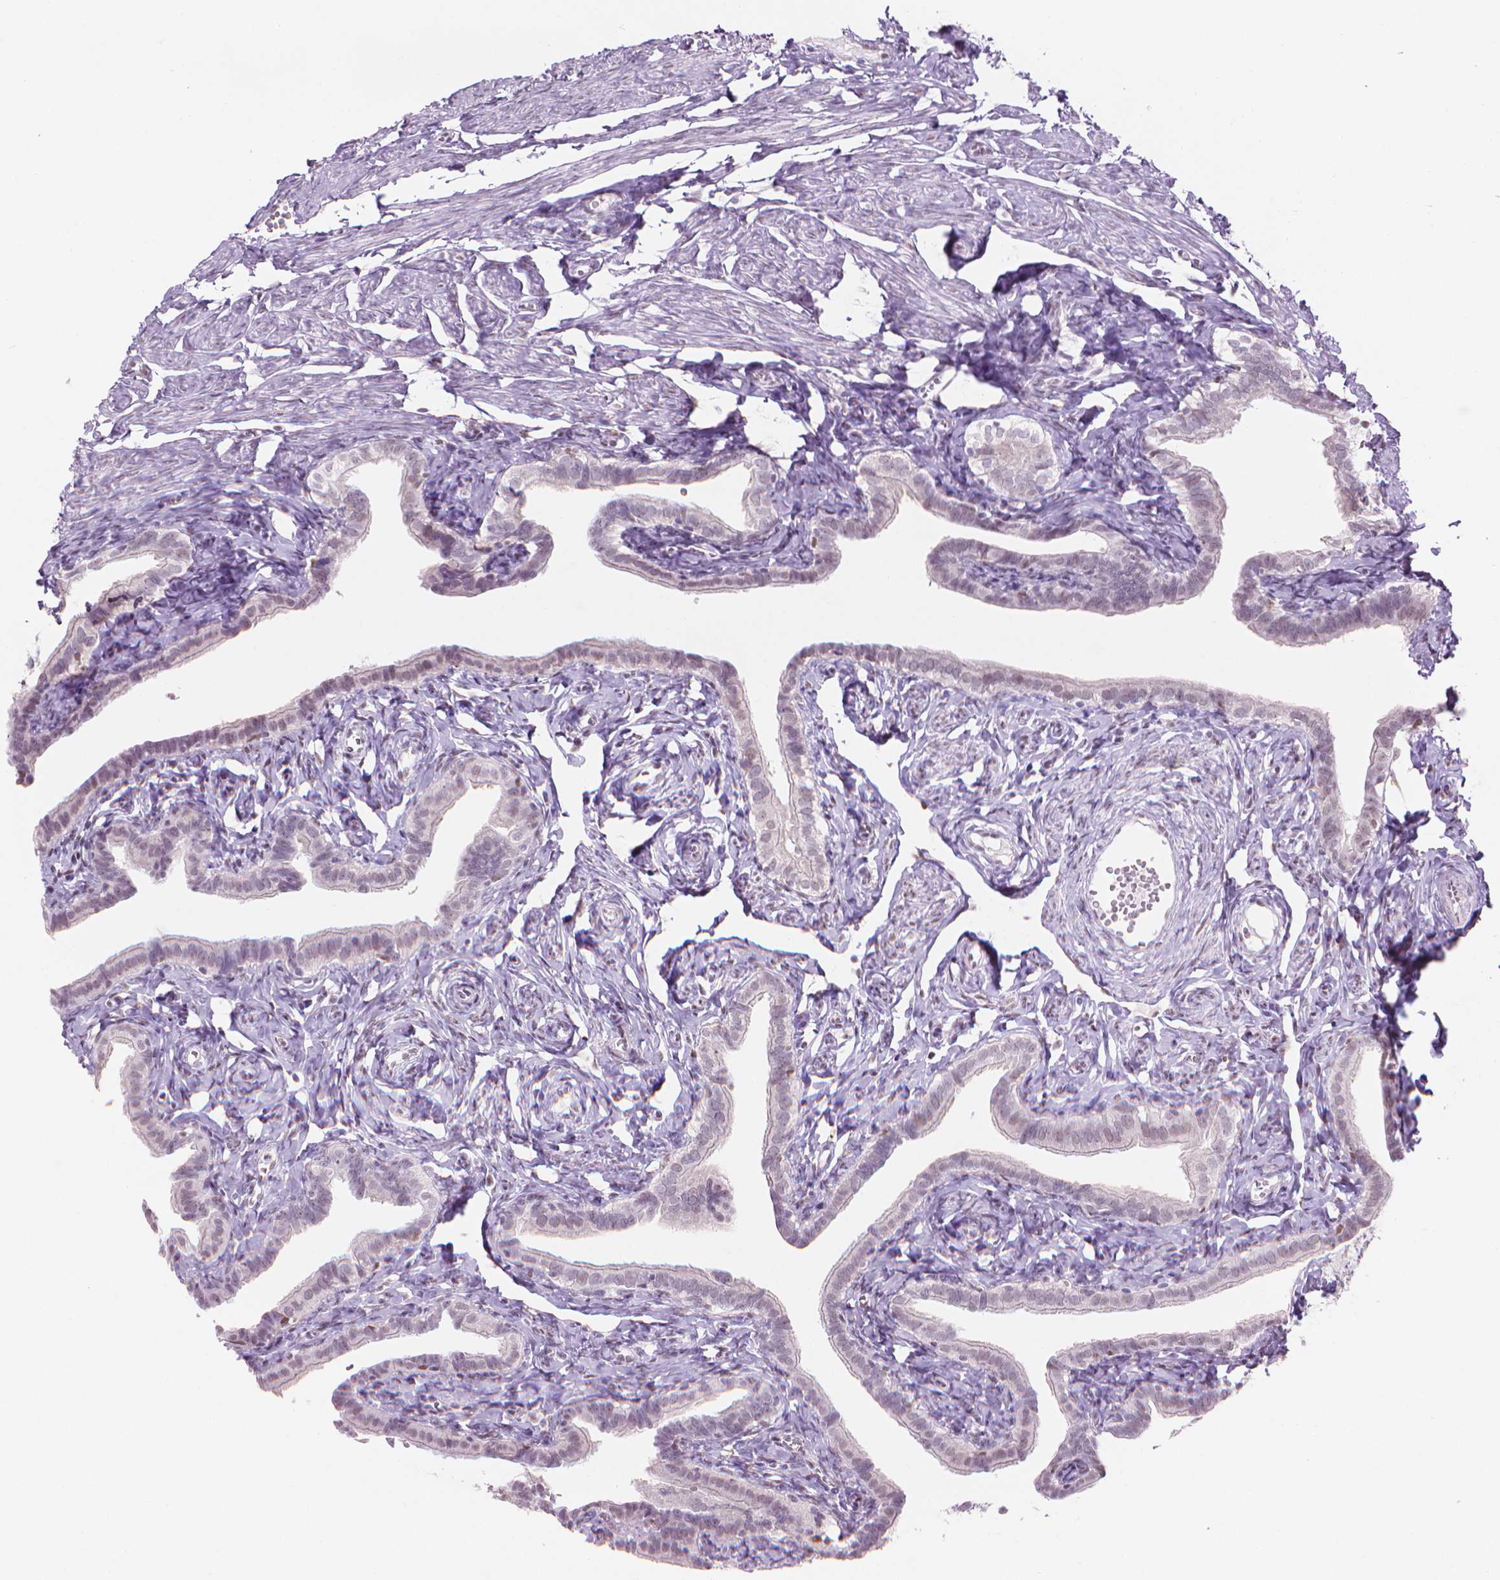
{"staining": {"intensity": "negative", "quantity": "none", "location": "none"}, "tissue": "fallopian tube", "cell_type": "Glandular cells", "image_type": "normal", "snomed": [{"axis": "morphology", "description": "Normal tissue, NOS"}, {"axis": "topography", "description": "Fallopian tube"}], "caption": "Micrograph shows no significant protein staining in glandular cells of unremarkable fallopian tube.", "gene": "PIAS2", "patient": {"sex": "female", "age": 41}}